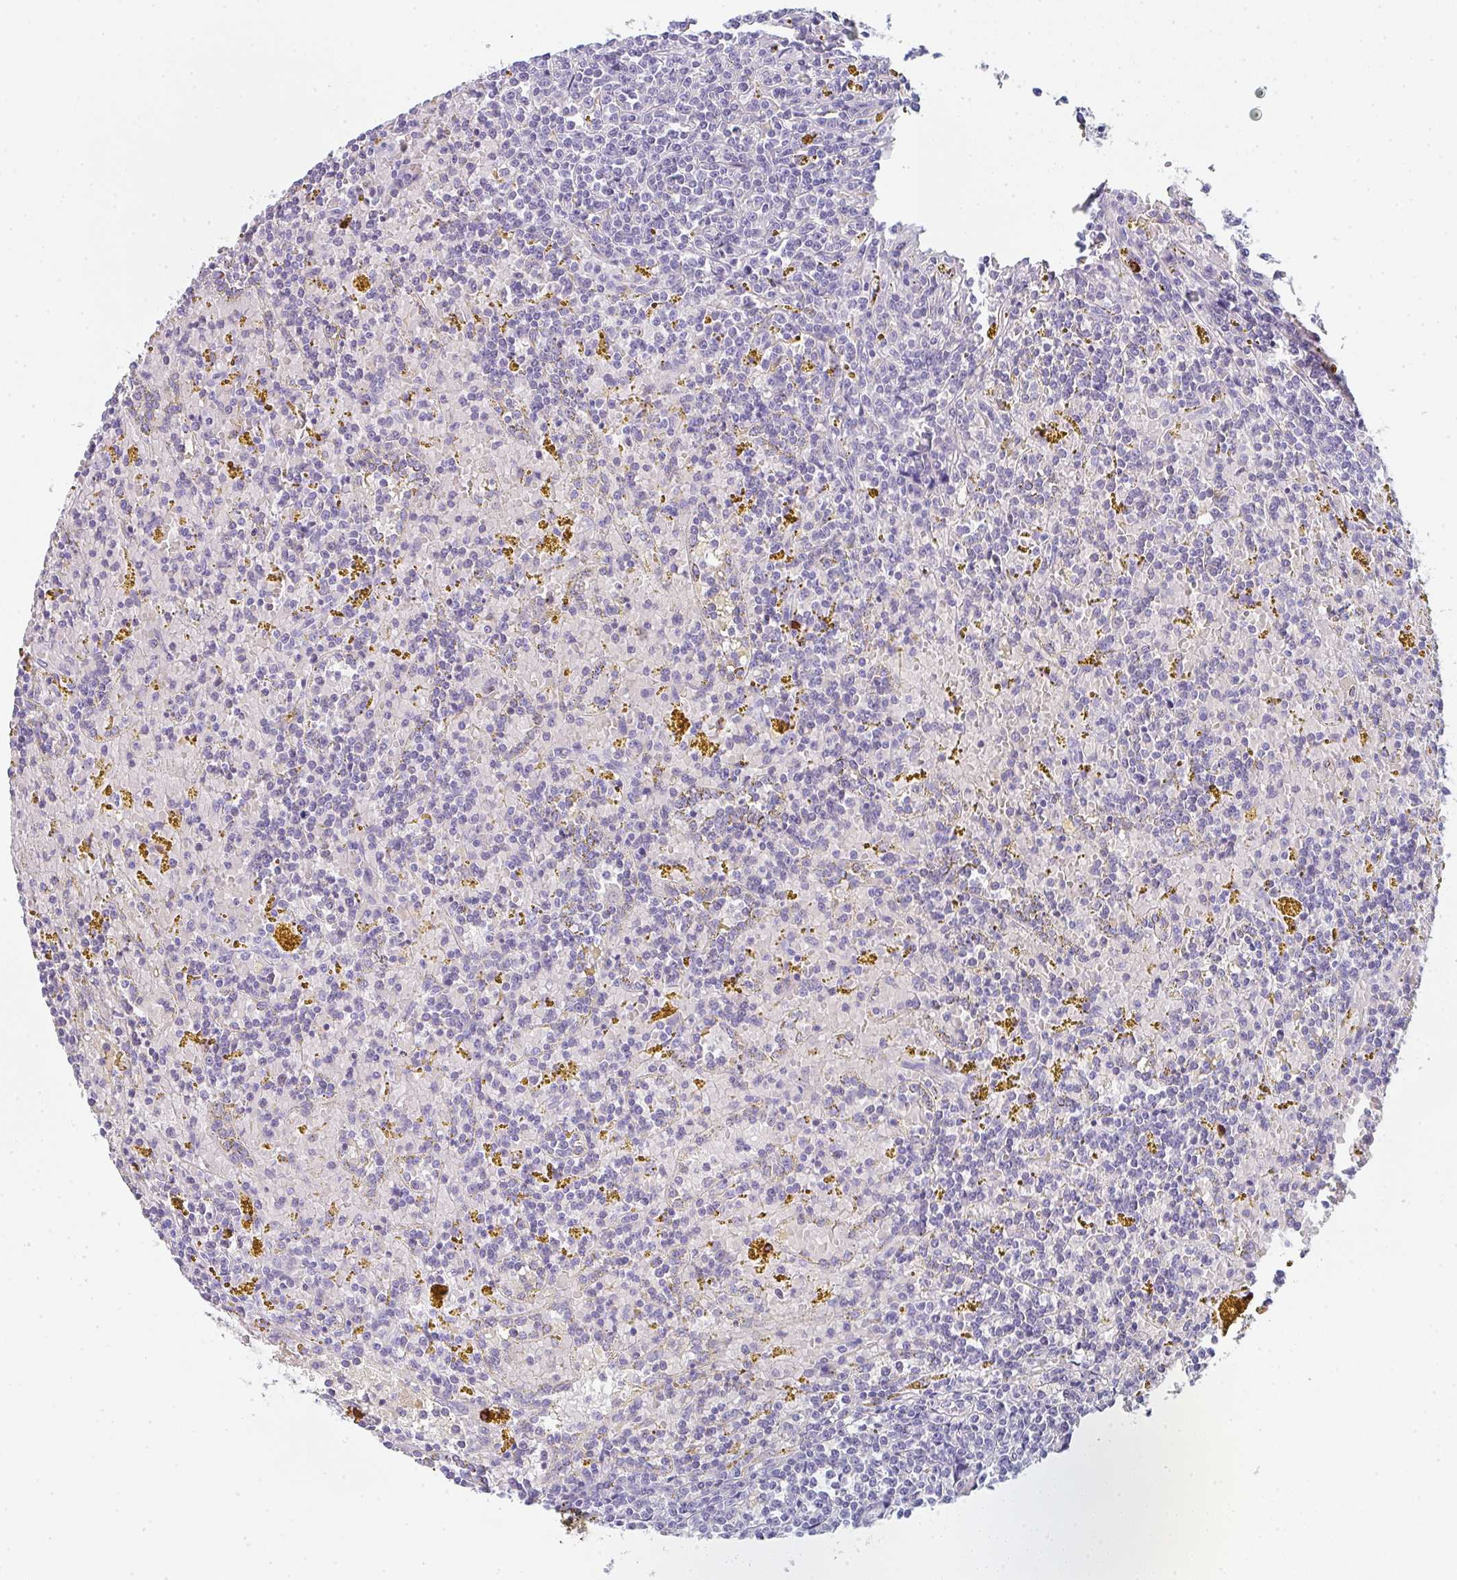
{"staining": {"intensity": "negative", "quantity": "none", "location": "none"}, "tissue": "lymphoma", "cell_type": "Tumor cells", "image_type": "cancer", "snomed": [{"axis": "morphology", "description": "Malignant lymphoma, non-Hodgkin's type, Low grade"}, {"axis": "topography", "description": "Spleen"}, {"axis": "topography", "description": "Lymph node"}], "caption": "IHC photomicrograph of lymphoma stained for a protein (brown), which reveals no positivity in tumor cells.", "gene": "CACNA1S", "patient": {"sex": "female", "age": 66}}